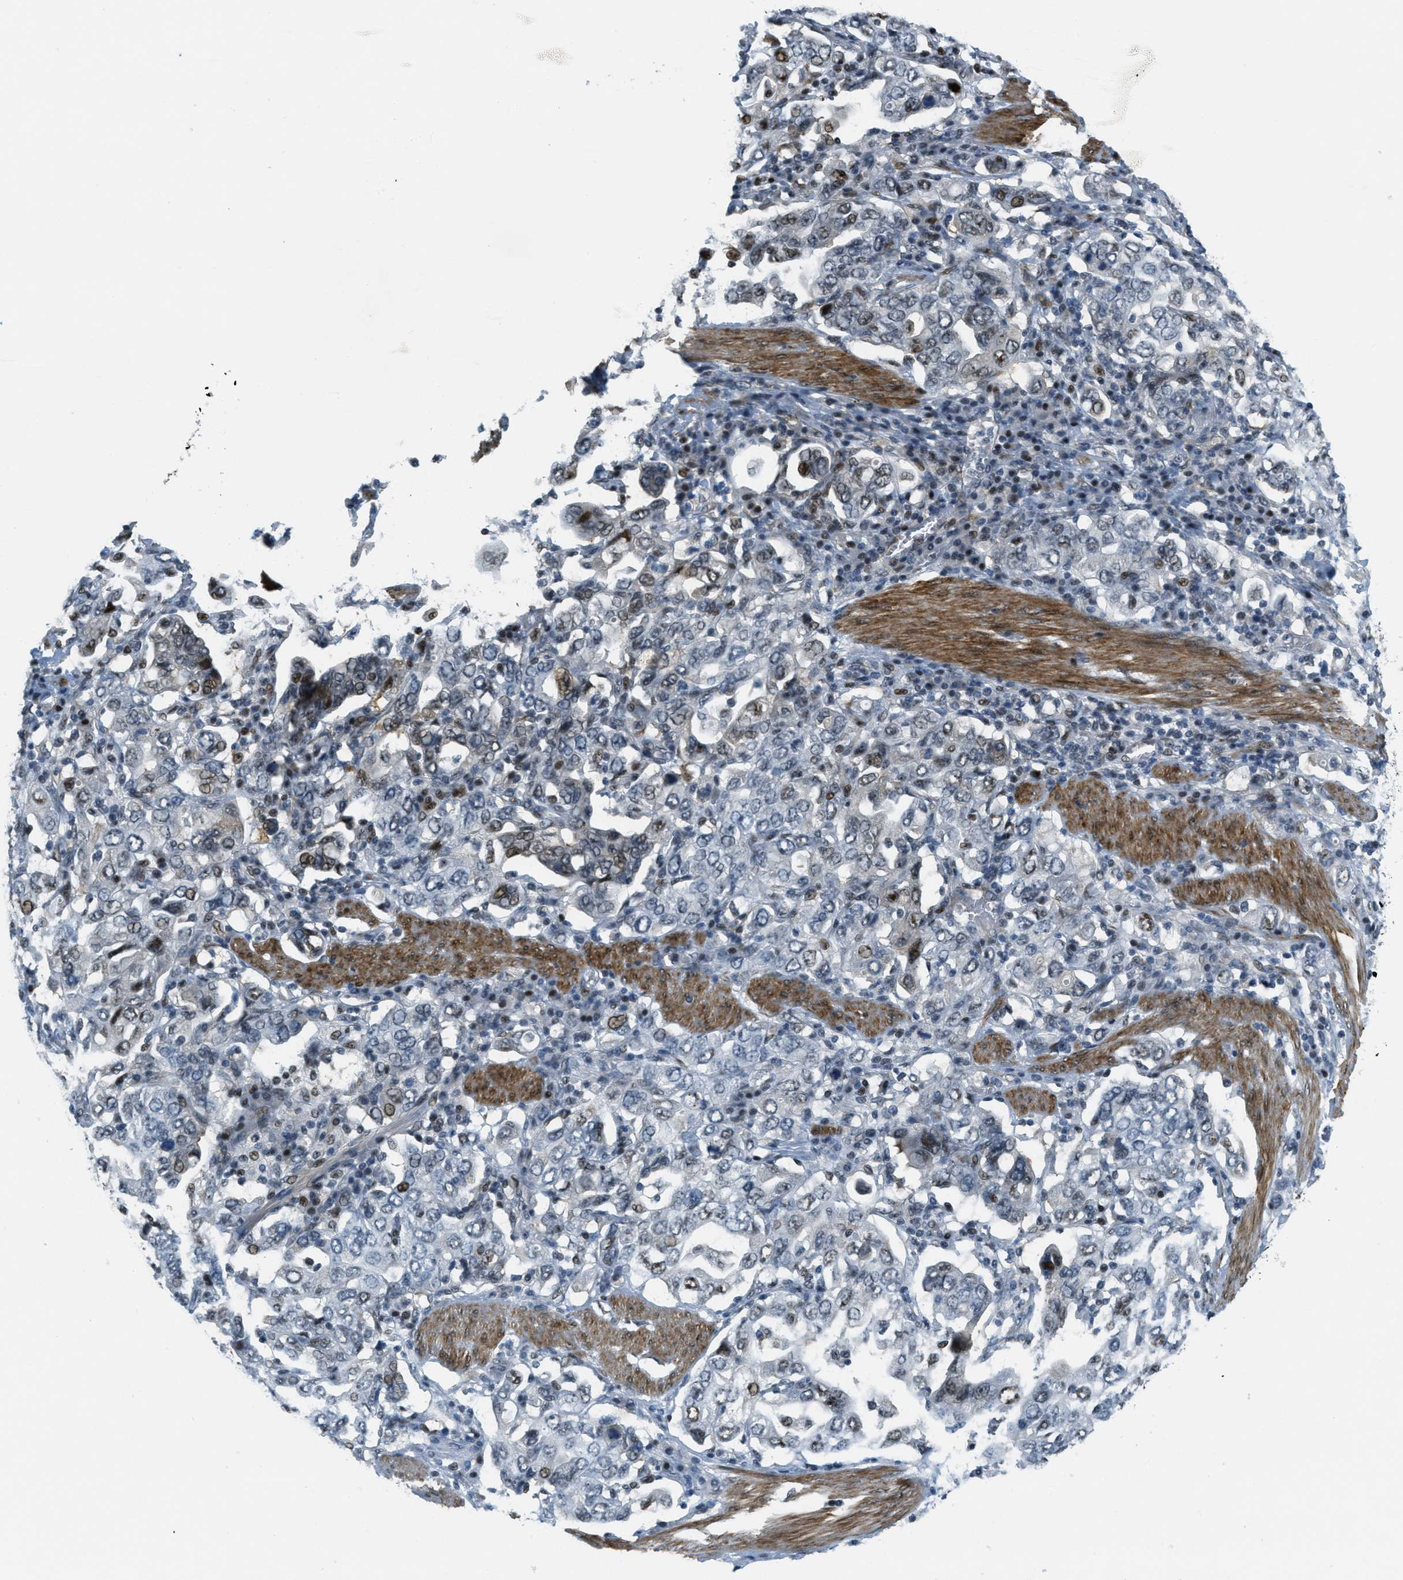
{"staining": {"intensity": "moderate", "quantity": "<25%", "location": "nuclear"}, "tissue": "stomach cancer", "cell_type": "Tumor cells", "image_type": "cancer", "snomed": [{"axis": "morphology", "description": "Adenocarcinoma, NOS"}, {"axis": "topography", "description": "Stomach, upper"}], "caption": "A brown stain highlights moderate nuclear staining of a protein in human stomach cancer (adenocarcinoma) tumor cells.", "gene": "ZDHHC23", "patient": {"sex": "male", "age": 62}}